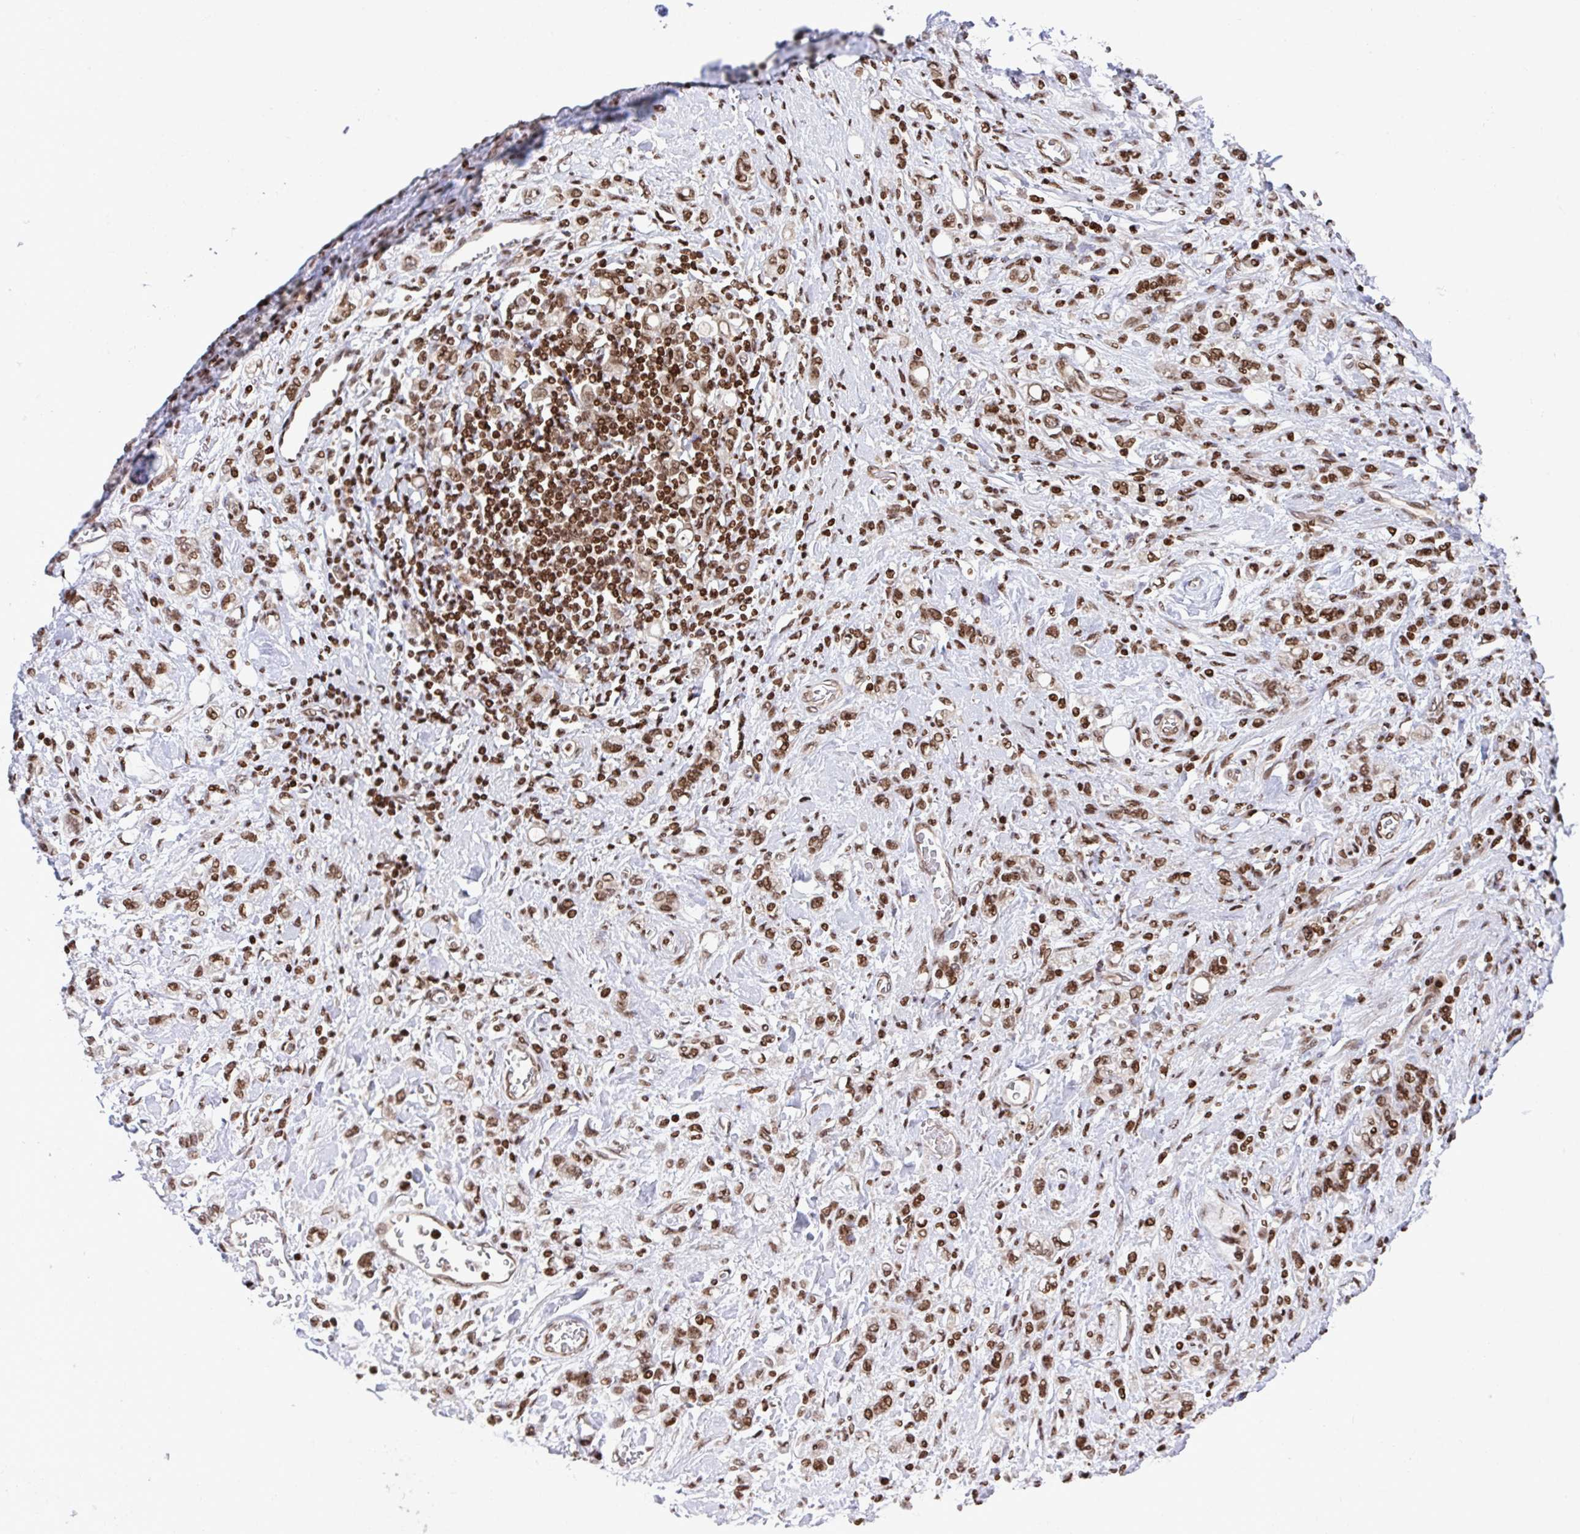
{"staining": {"intensity": "moderate", "quantity": ">75%", "location": "nuclear"}, "tissue": "stomach cancer", "cell_type": "Tumor cells", "image_type": "cancer", "snomed": [{"axis": "morphology", "description": "Adenocarcinoma, NOS"}, {"axis": "topography", "description": "Stomach"}], "caption": "An immunohistochemistry (IHC) image of neoplastic tissue is shown. Protein staining in brown shows moderate nuclear positivity in adenocarcinoma (stomach) within tumor cells.", "gene": "RAPGEF5", "patient": {"sex": "male", "age": 77}}